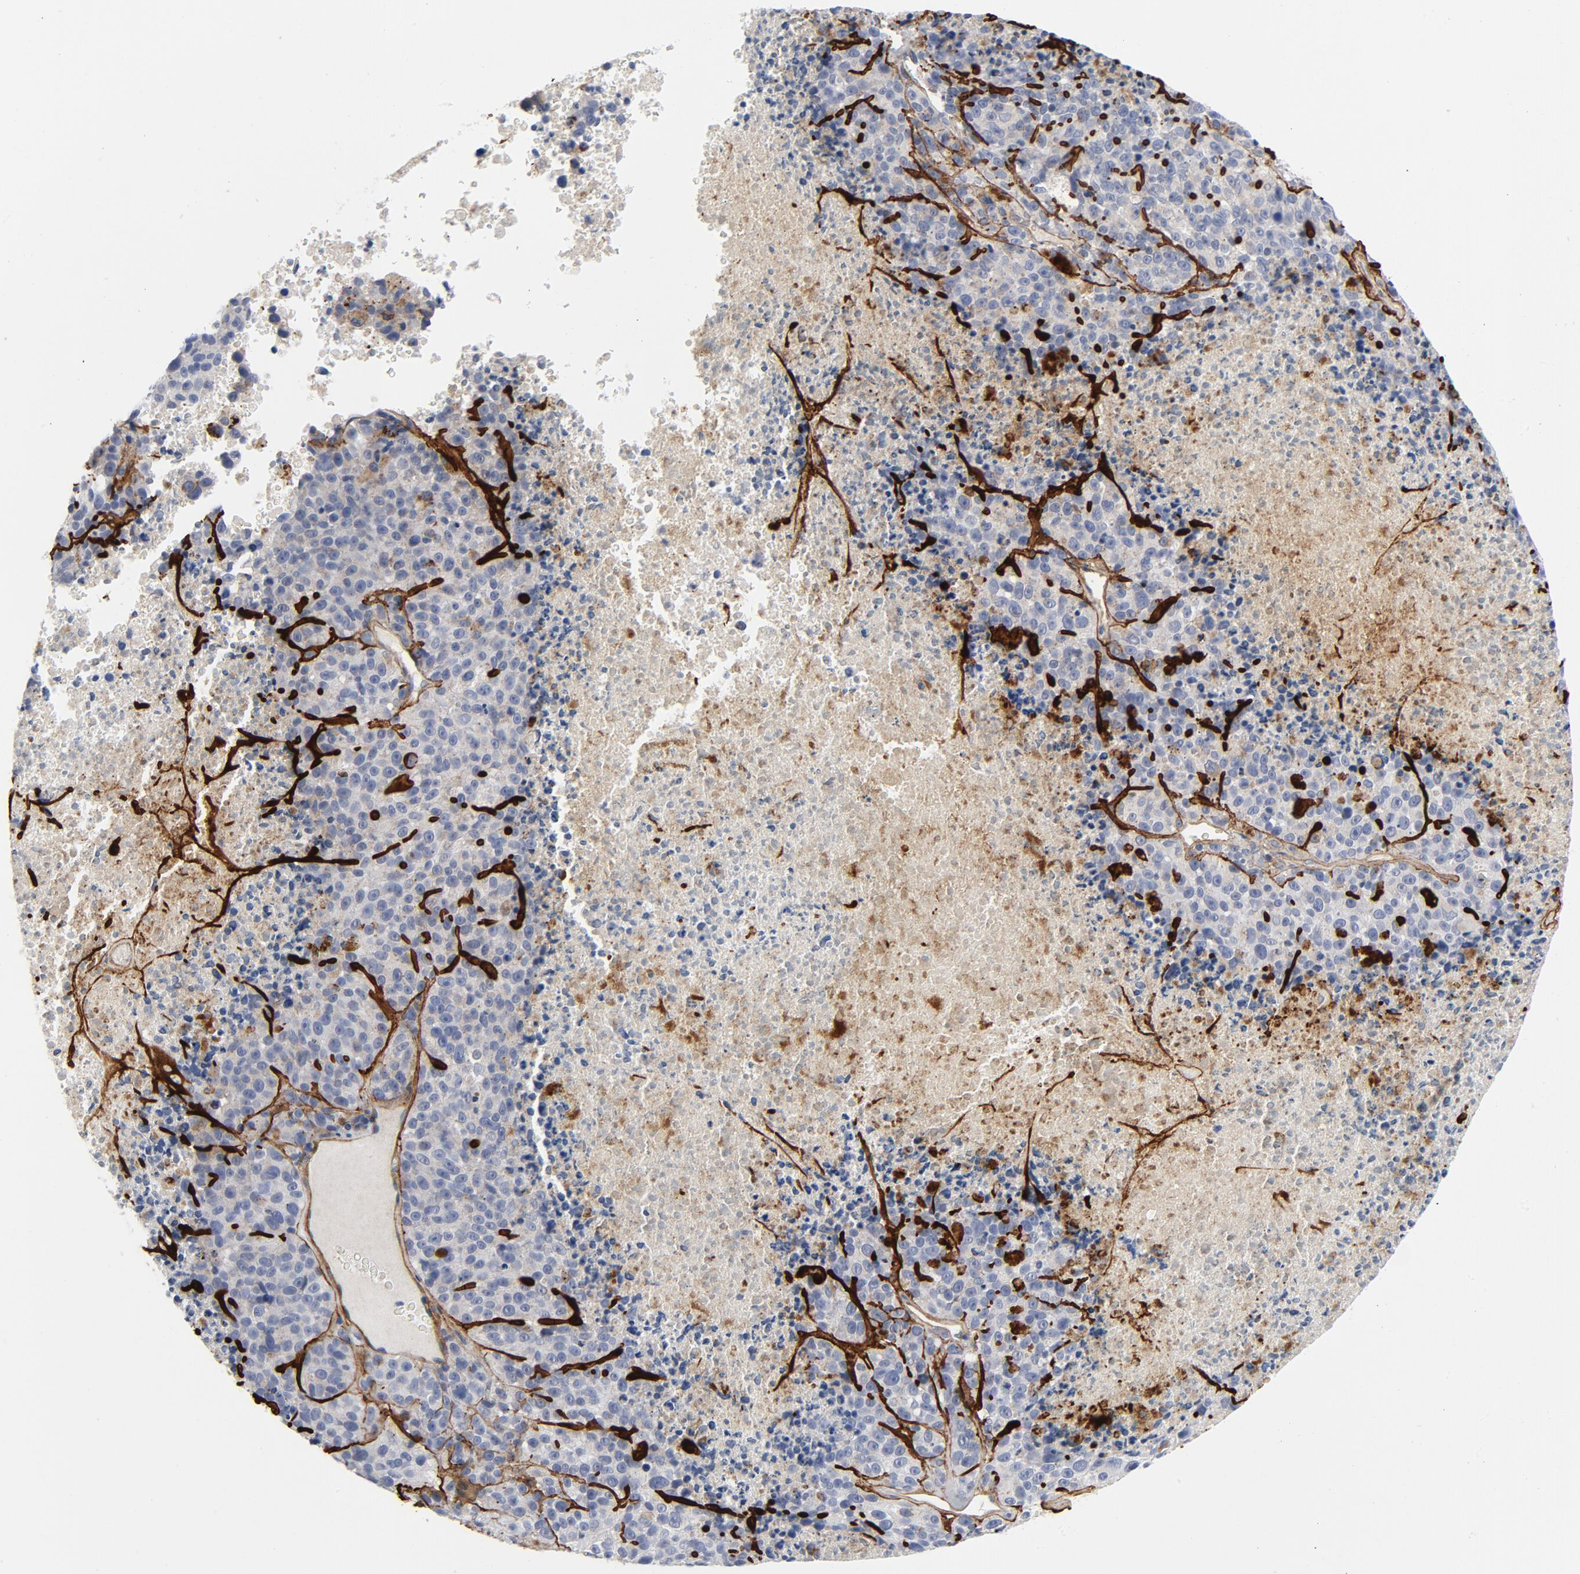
{"staining": {"intensity": "negative", "quantity": "none", "location": "none"}, "tissue": "melanoma", "cell_type": "Tumor cells", "image_type": "cancer", "snomed": [{"axis": "morphology", "description": "Malignant melanoma, Metastatic site"}, {"axis": "topography", "description": "Cerebral cortex"}], "caption": "This photomicrograph is of malignant melanoma (metastatic site) stained with immunohistochemistry to label a protein in brown with the nuclei are counter-stained blue. There is no expression in tumor cells.", "gene": "LAMC1", "patient": {"sex": "female", "age": 52}}